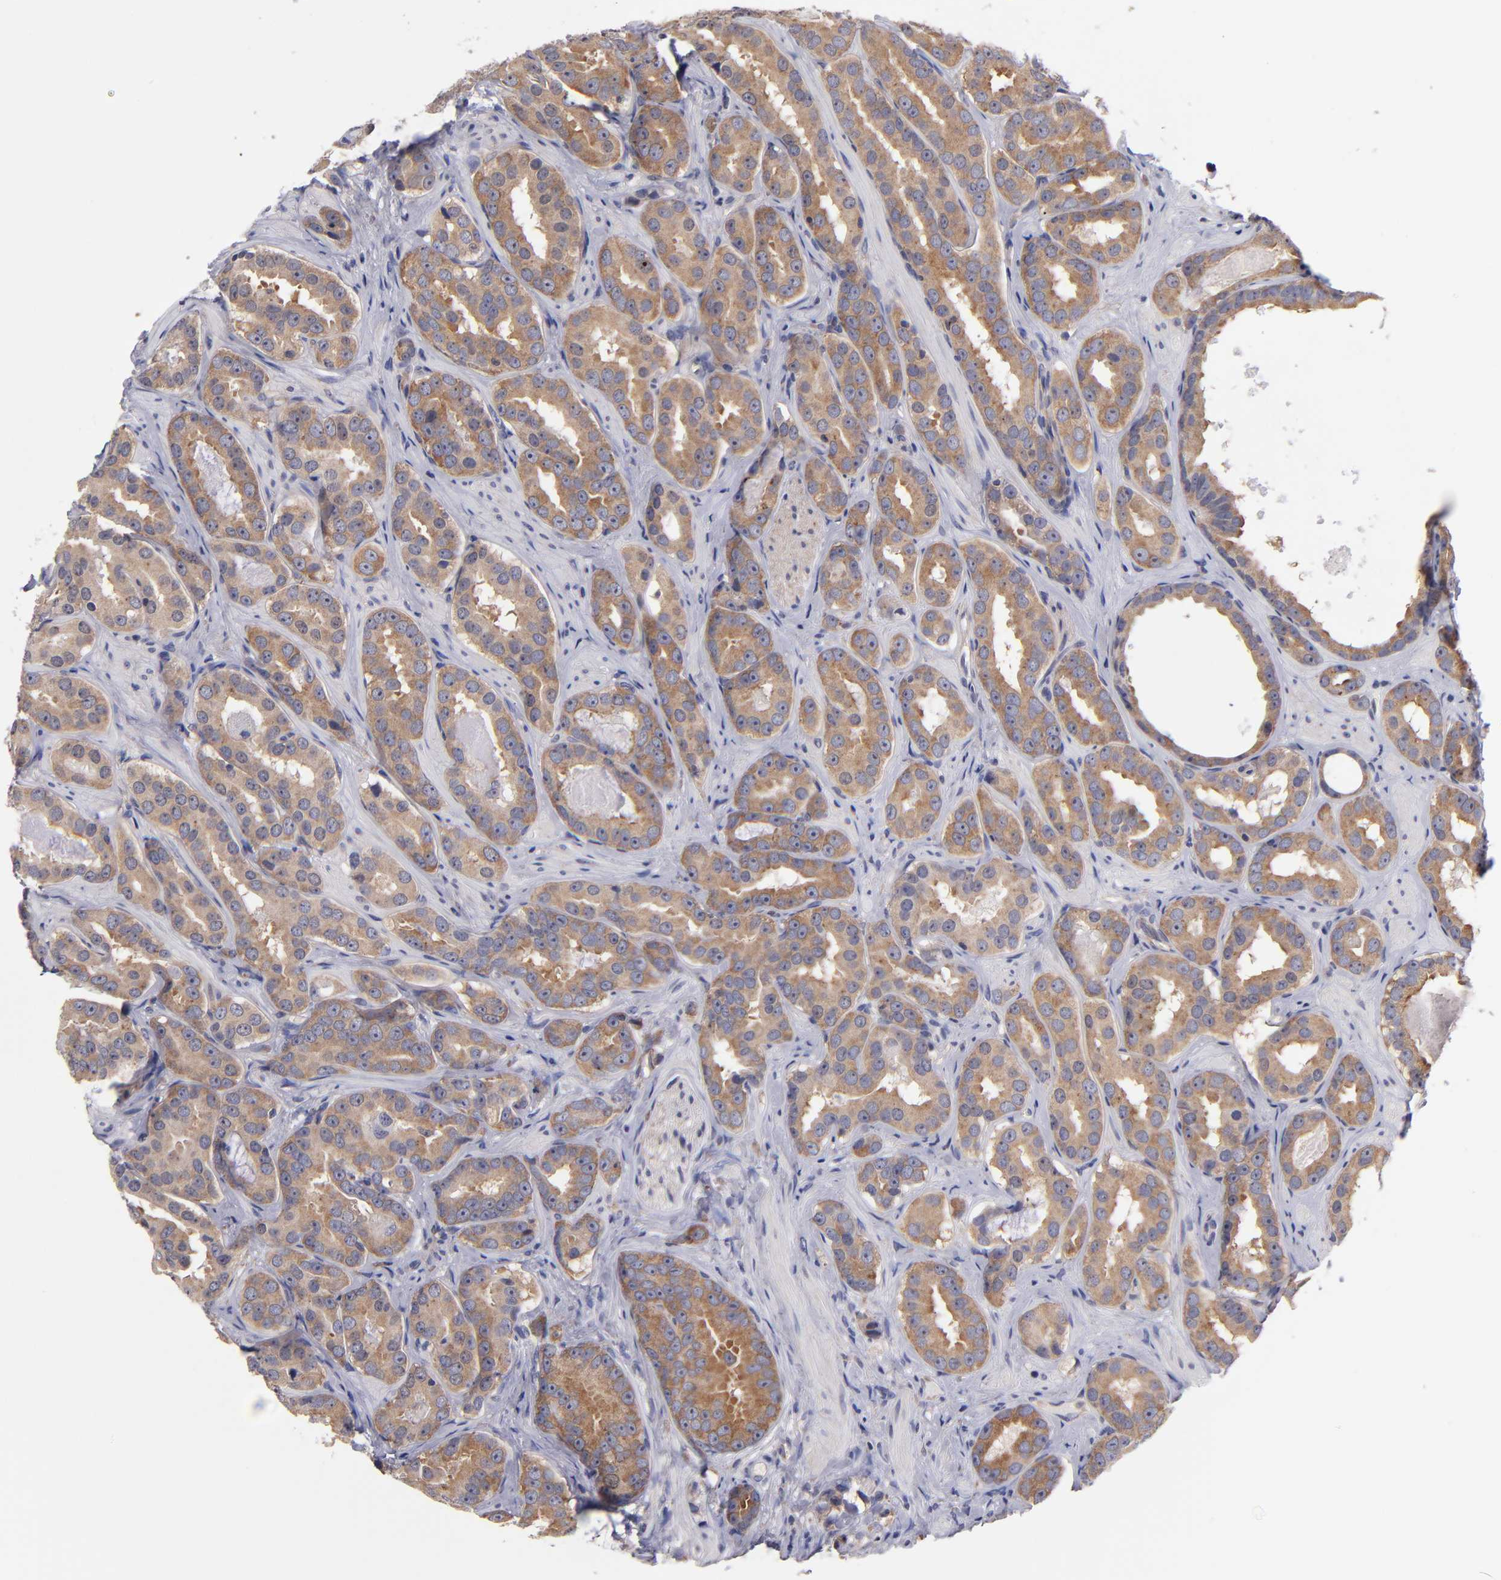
{"staining": {"intensity": "moderate", "quantity": ">75%", "location": "cytoplasmic/membranous"}, "tissue": "prostate cancer", "cell_type": "Tumor cells", "image_type": "cancer", "snomed": [{"axis": "morphology", "description": "Adenocarcinoma, Low grade"}, {"axis": "topography", "description": "Prostate"}], "caption": "An immunohistochemistry image of neoplastic tissue is shown. Protein staining in brown labels moderate cytoplasmic/membranous positivity in prostate cancer (adenocarcinoma (low-grade)) within tumor cells.", "gene": "EIF3L", "patient": {"sex": "male", "age": 59}}